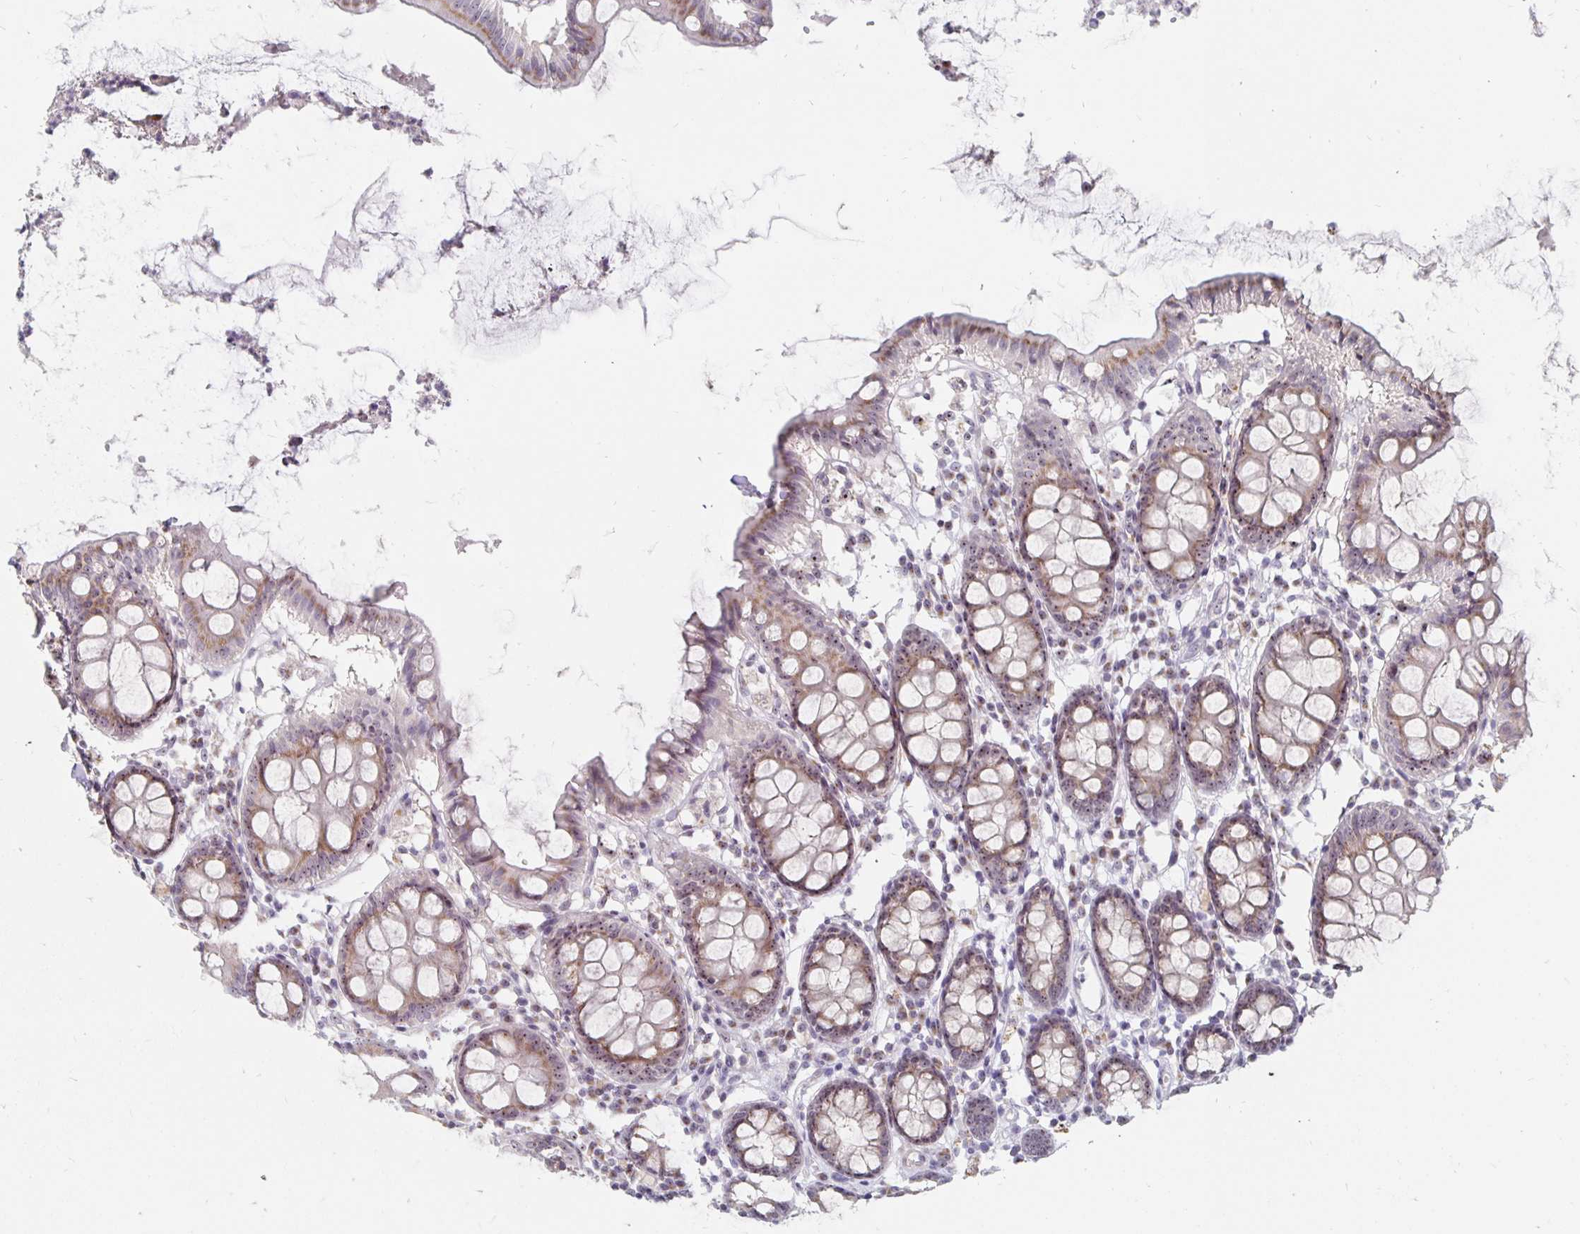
{"staining": {"intensity": "moderate", "quantity": "25%-75%", "location": "cytoplasmic/membranous,nuclear"}, "tissue": "colon", "cell_type": "Glandular cells", "image_type": "normal", "snomed": [{"axis": "morphology", "description": "Normal tissue, NOS"}, {"axis": "topography", "description": "Colon"}], "caption": "Protein staining displays moderate cytoplasmic/membranous,nuclear expression in approximately 25%-75% of glandular cells in normal colon.", "gene": "NUP85", "patient": {"sex": "female", "age": 84}}